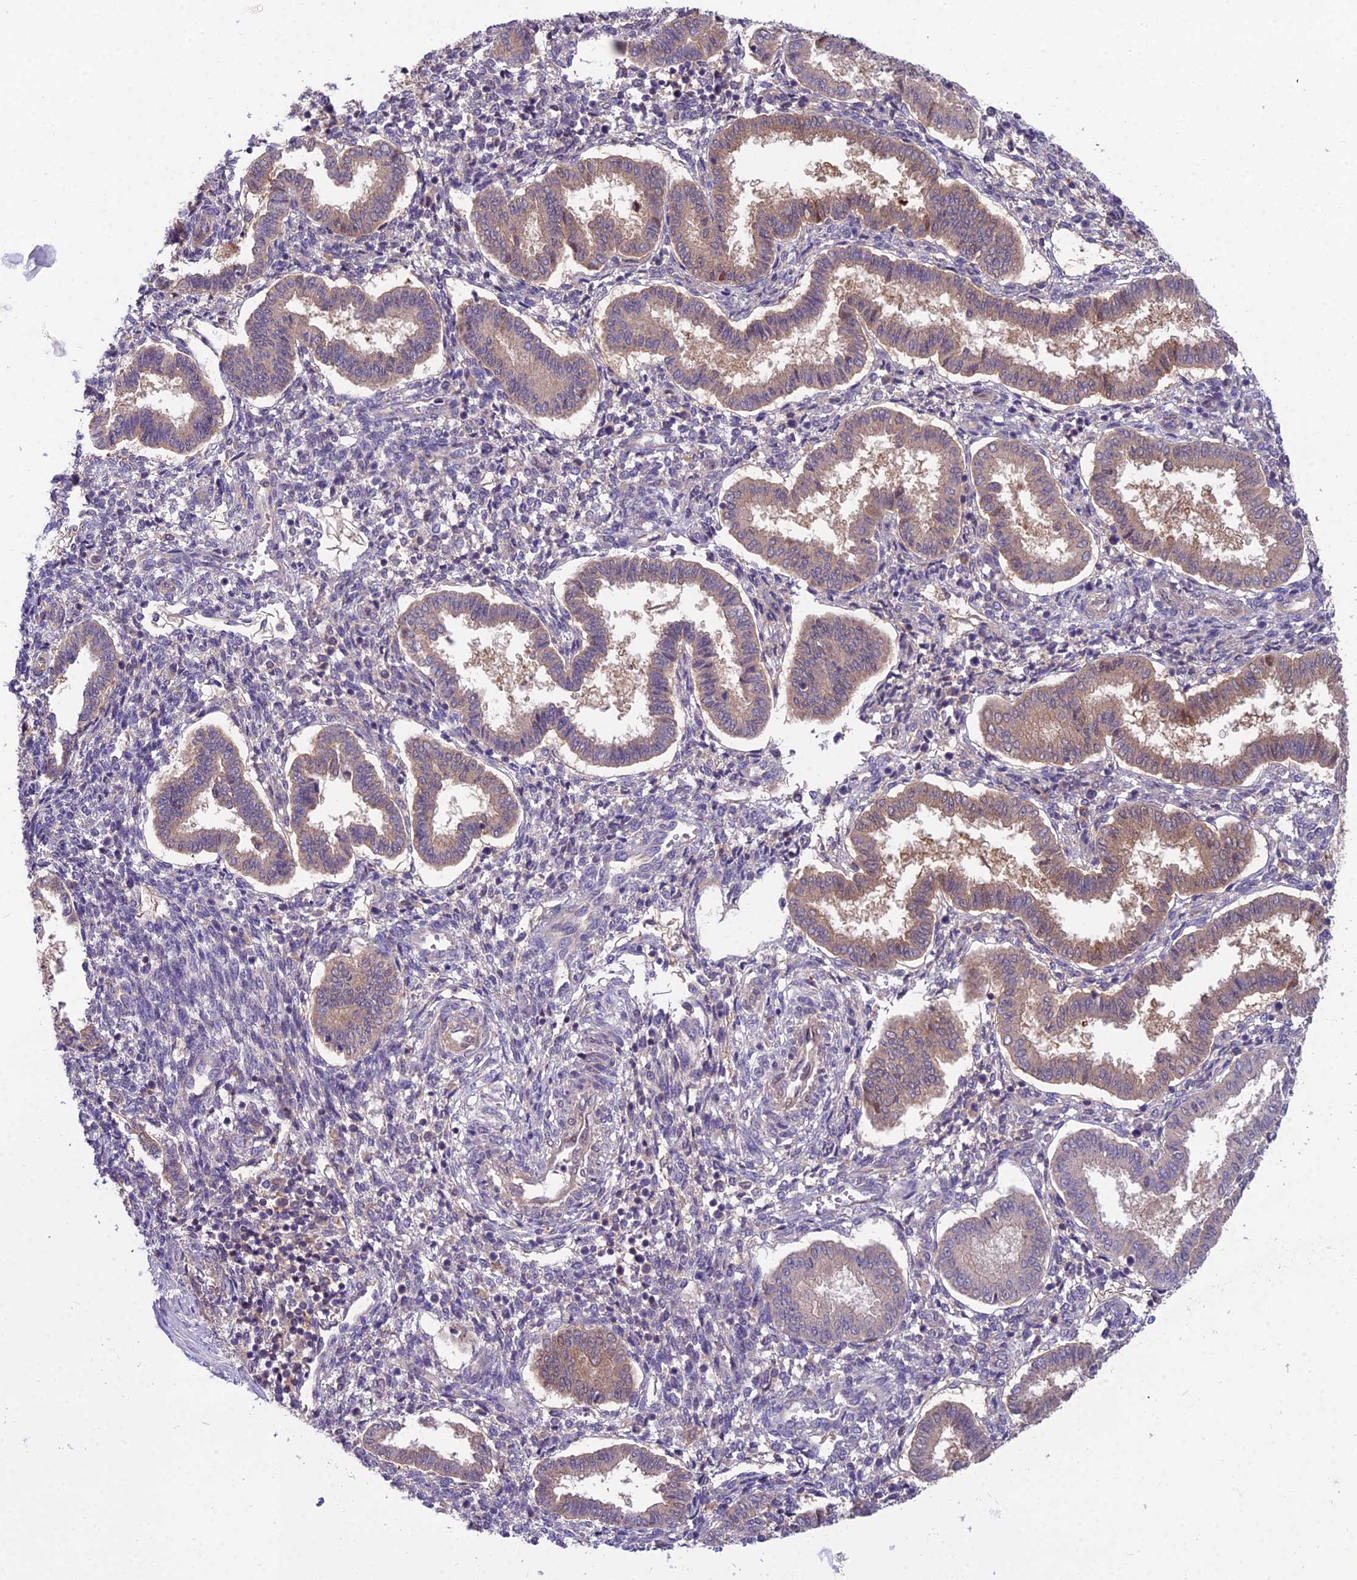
{"staining": {"intensity": "negative", "quantity": "none", "location": "none"}, "tissue": "endometrium", "cell_type": "Cells in endometrial stroma", "image_type": "normal", "snomed": [{"axis": "morphology", "description": "Normal tissue, NOS"}, {"axis": "topography", "description": "Endometrium"}], "caption": "An IHC image of benign endometrium is shown. There is no staining in cells in endometrial stroma of endometrium.", "gene": "MVD", "patient": {"sex": "female", "age": 24}}